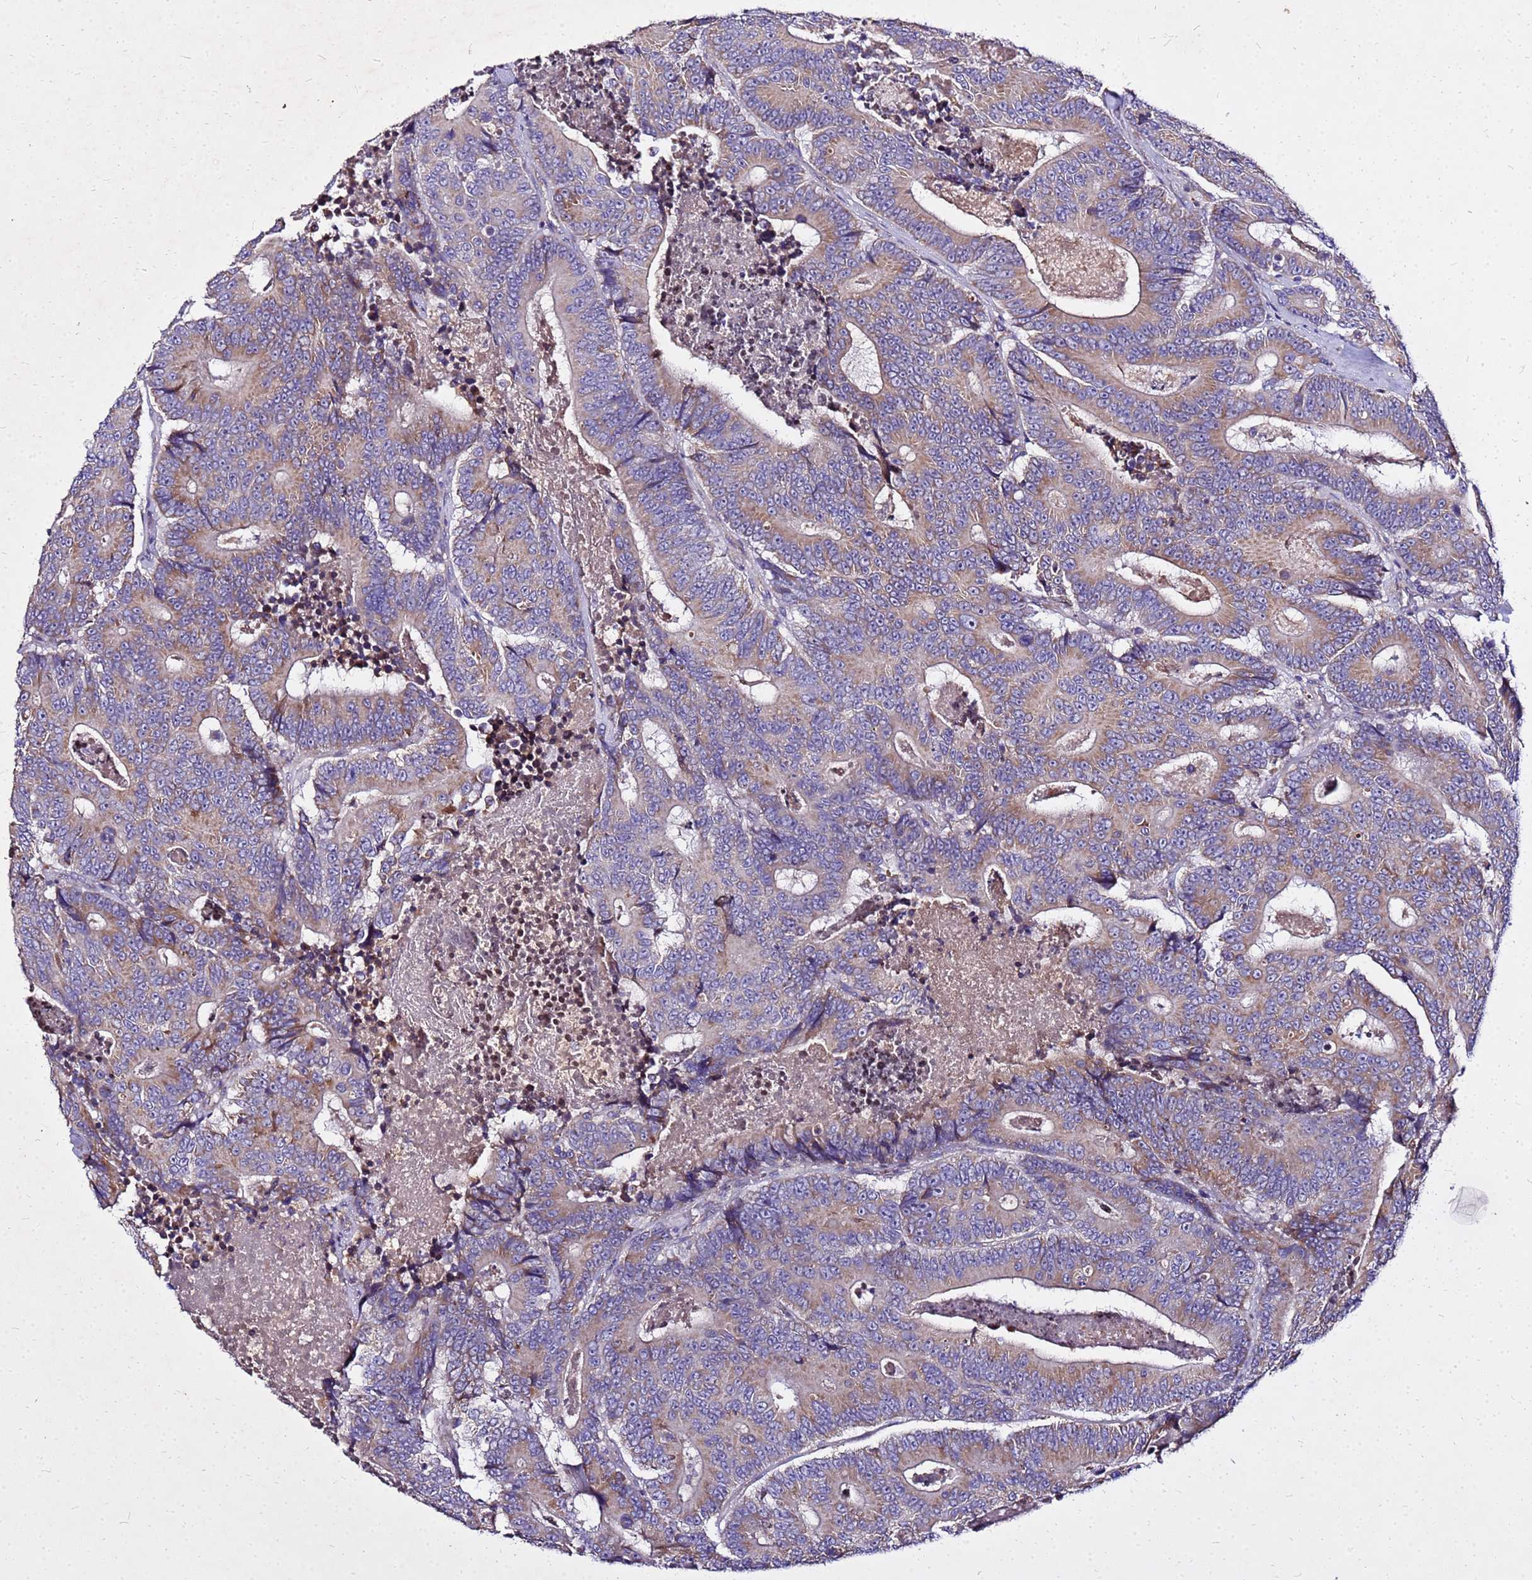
{"staining": {"intensity": "moderate", "quantity": "25%-75%", "location": "cytoplasmic/membranous"}, "tissue": "colorectal cancer", "cell_type": "Tumor cells", "image_type": "cancer", "snomed": [{"axis": "morphology", "description": "Adenocarcinoma, NOS"}, {"axis": "topography", "description": "Colon"}], "caption": "Protein positivity by IHC exhibits moderate cytoplasmic/membranous expression in approximately 25%-75% of tumor cells in colorectal adenocarcinoma. (brown staining indicates protein expression, while blue staining denotes nuclei).", "gene": "COX14", "patient": {"sex": "male", "age": 83}}